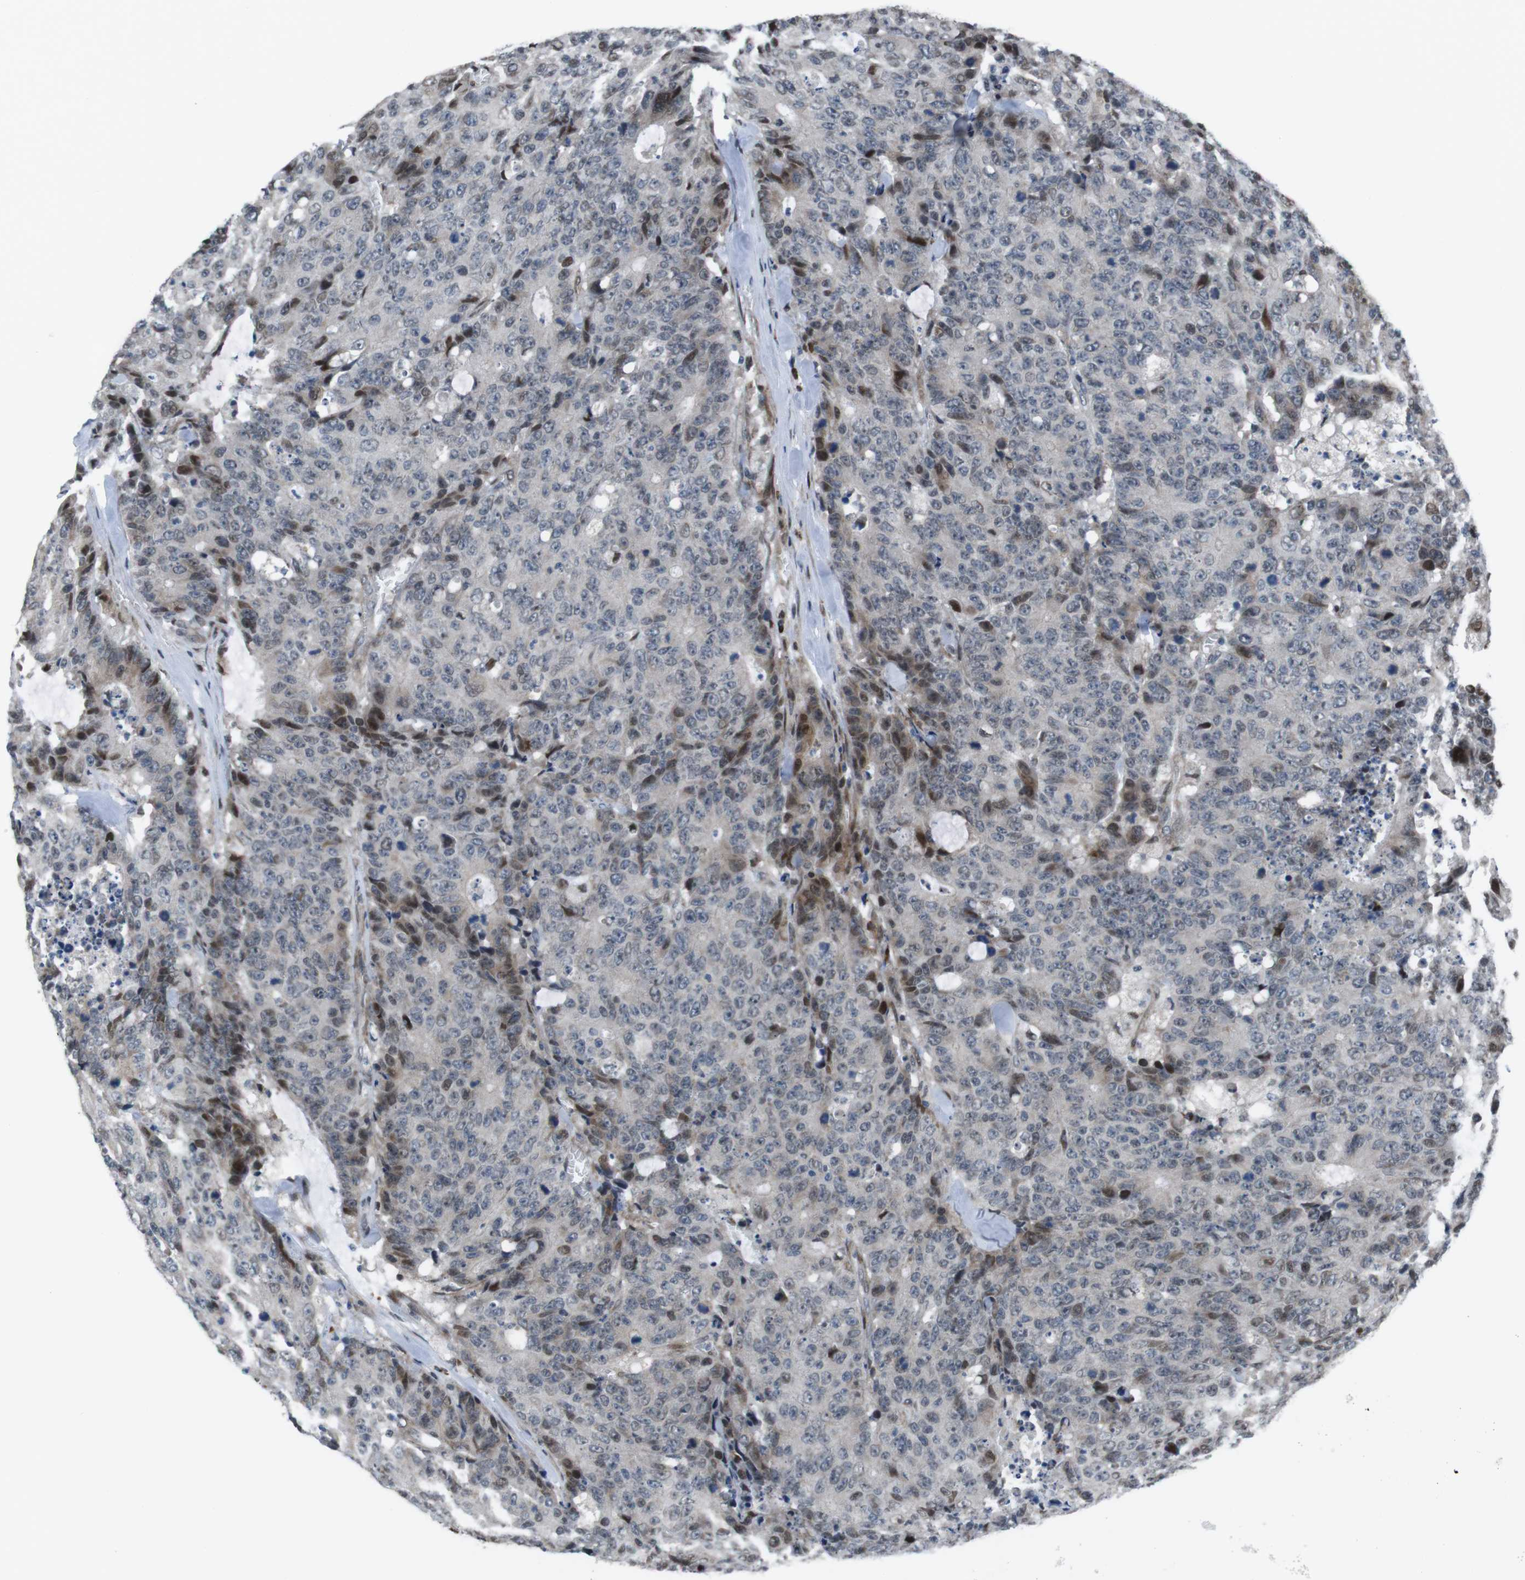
{"staining": {"intensity": "weak", "quantity": "<25%", "location": "nuclear"}, "tissue": "colorectal cancer", "cell_type": "Tumor cells", "image_type": "cancer", "snomed": [{"axis": "morphology", "description": "Adenocarcinoma, NOS"}, {"axis": "topography", "description": "Colon"}], "caption": "Tumor cells show no significant protein staining in colorectal cancer (adenocarcinoma).", "gene": "PBRM1", "patient": {"sex": "female", "age": 86}}